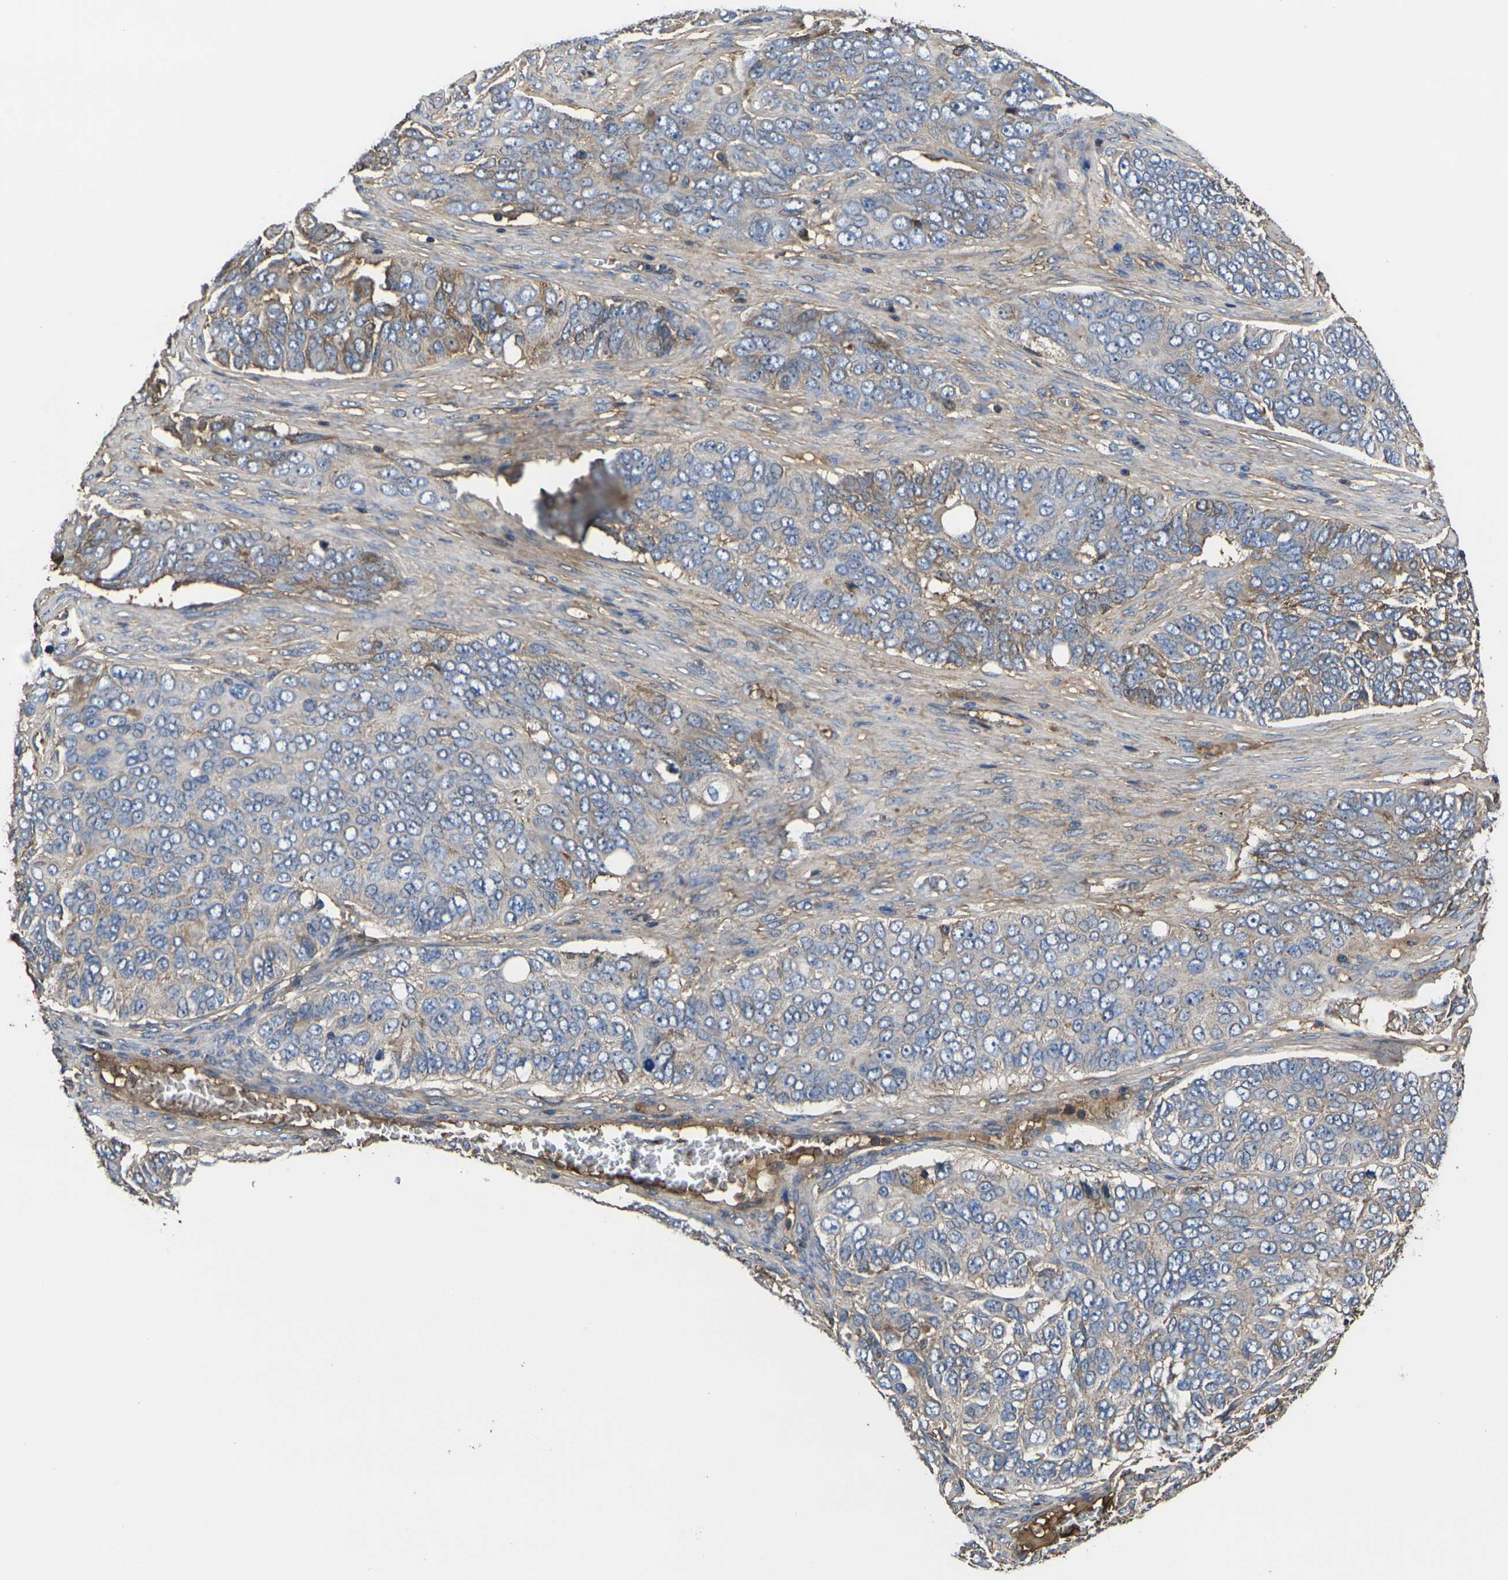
{"staining": {"intensity": "weak", "quantity": "25%-75%", "location": "cytoplasmic/membranous"}, "tissue": "ovarian cancer", "cell_type": "Tumor cells", "image_type": "cancer", "snomed": [{"axis": "morphology", "description": "Carcinoma, endometroid"}, {"axis": "topography", "description": "Ovary"}], "caption": "Ovarian cancer (endometroid carcinoma) stained with DAB (3,3'-diaminobenzidine) immunohistochemistry (IHC) displays low levels of weak cytoplasmic/membranous staining in approximately 25%-75% of tumor cells.", "gene": "HSPG2", "patient": {"sex": "female", "age": 51}}